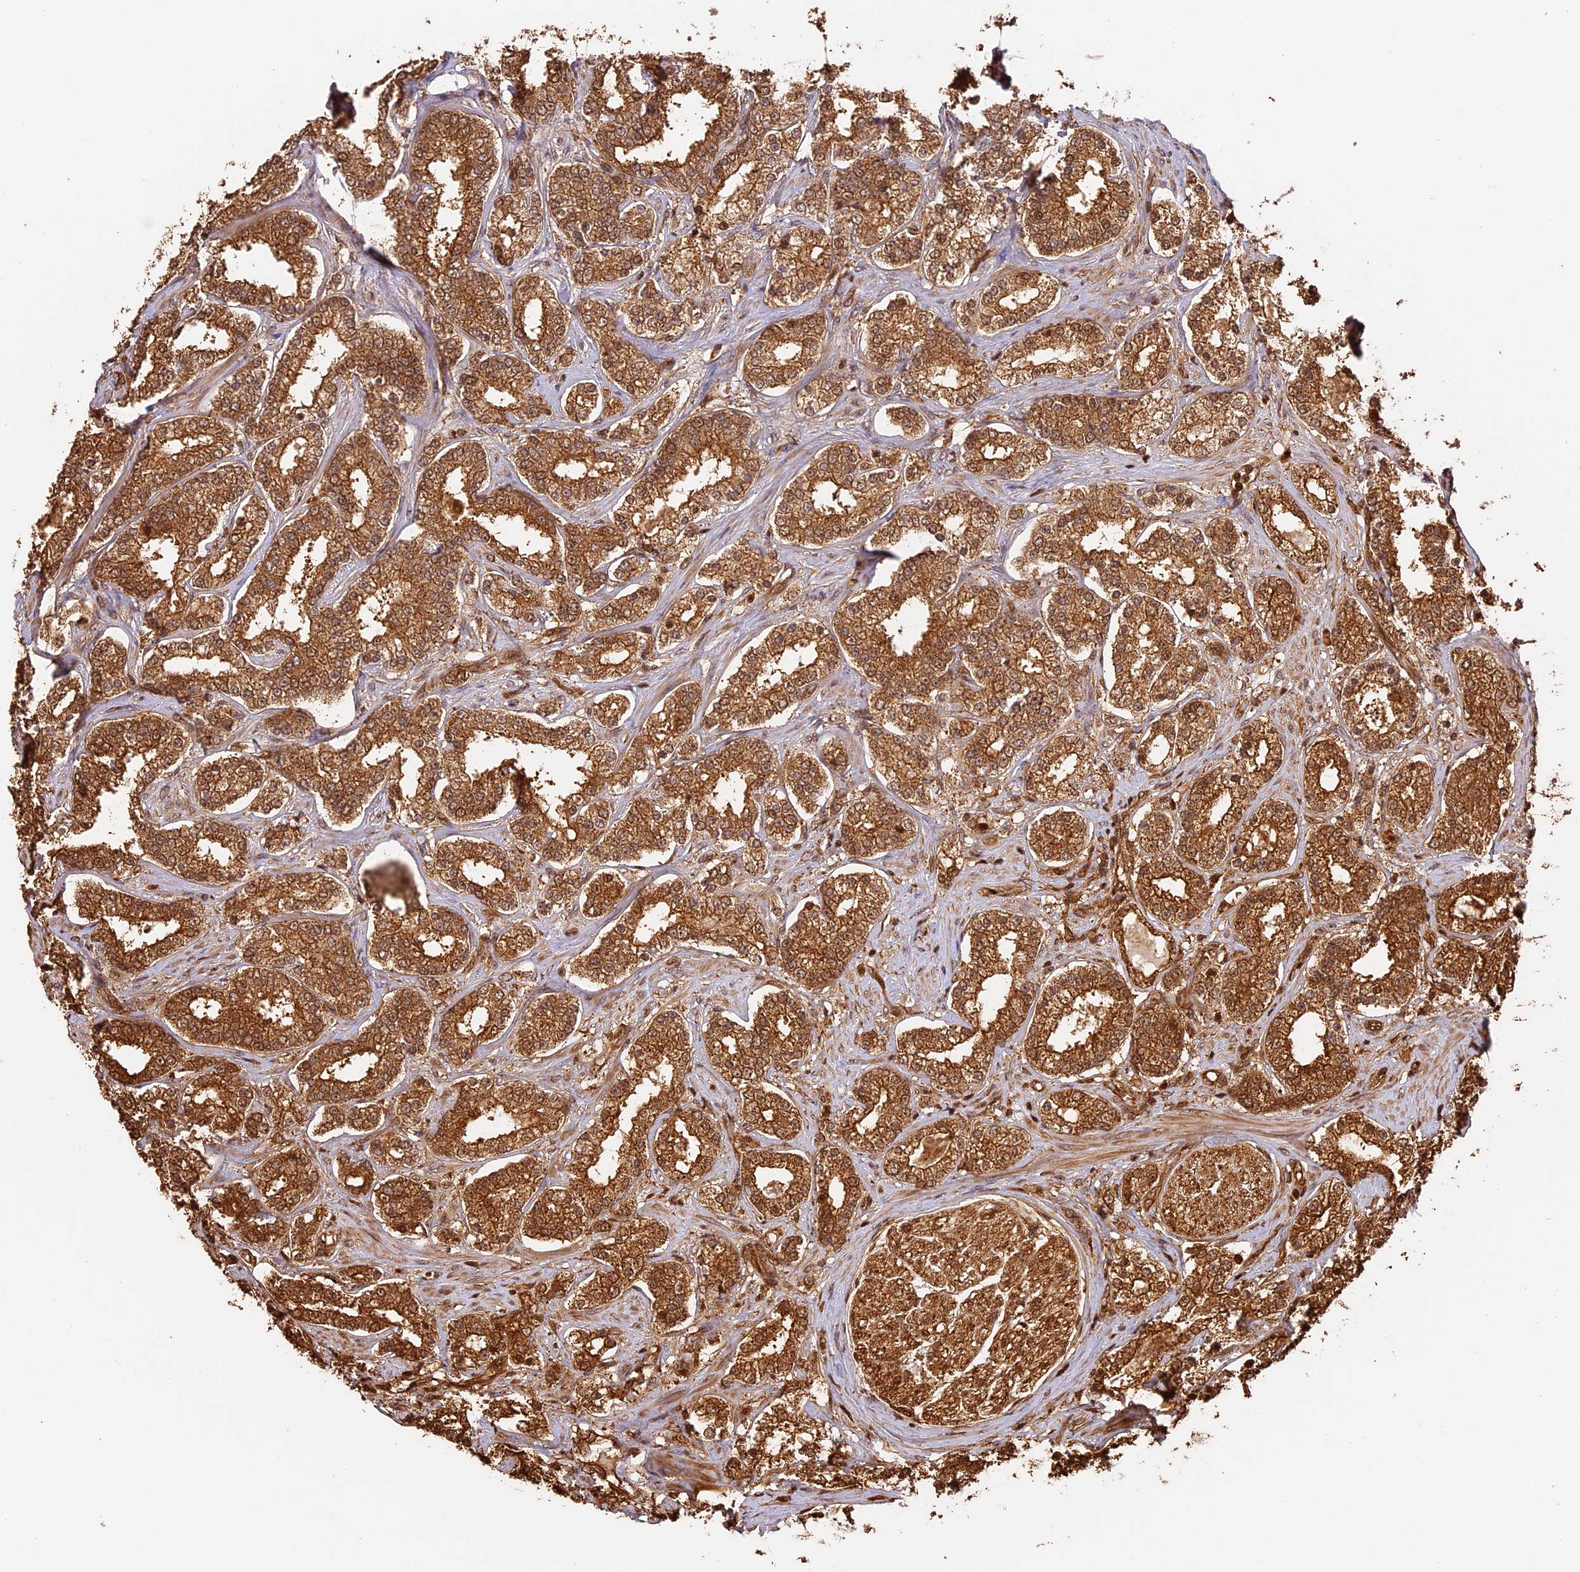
{"staining": {"intensity": "moderate", "quantity": ">75%", "location": "cytoplasmic/membranous"}, "tissue": "prostate cancer", "cell_type": "Tumor cells", "image_type": "cancer", "snomed": [{"axis": "morphology", "description": "Normal tissue, NOS"}, {"axis": "morphology", "description": "Adenocarcinoma, High grade"}, {"axis": "topography", "description": "Prostate"}], "caption": "Moderate cytoplasmic/membranous staining is identified in about >75% of tumor cells in high-grade adenocarcinoma (prostate).", "gene": "PPP1R37", "patient": {"sex": "male", "age": 83}}